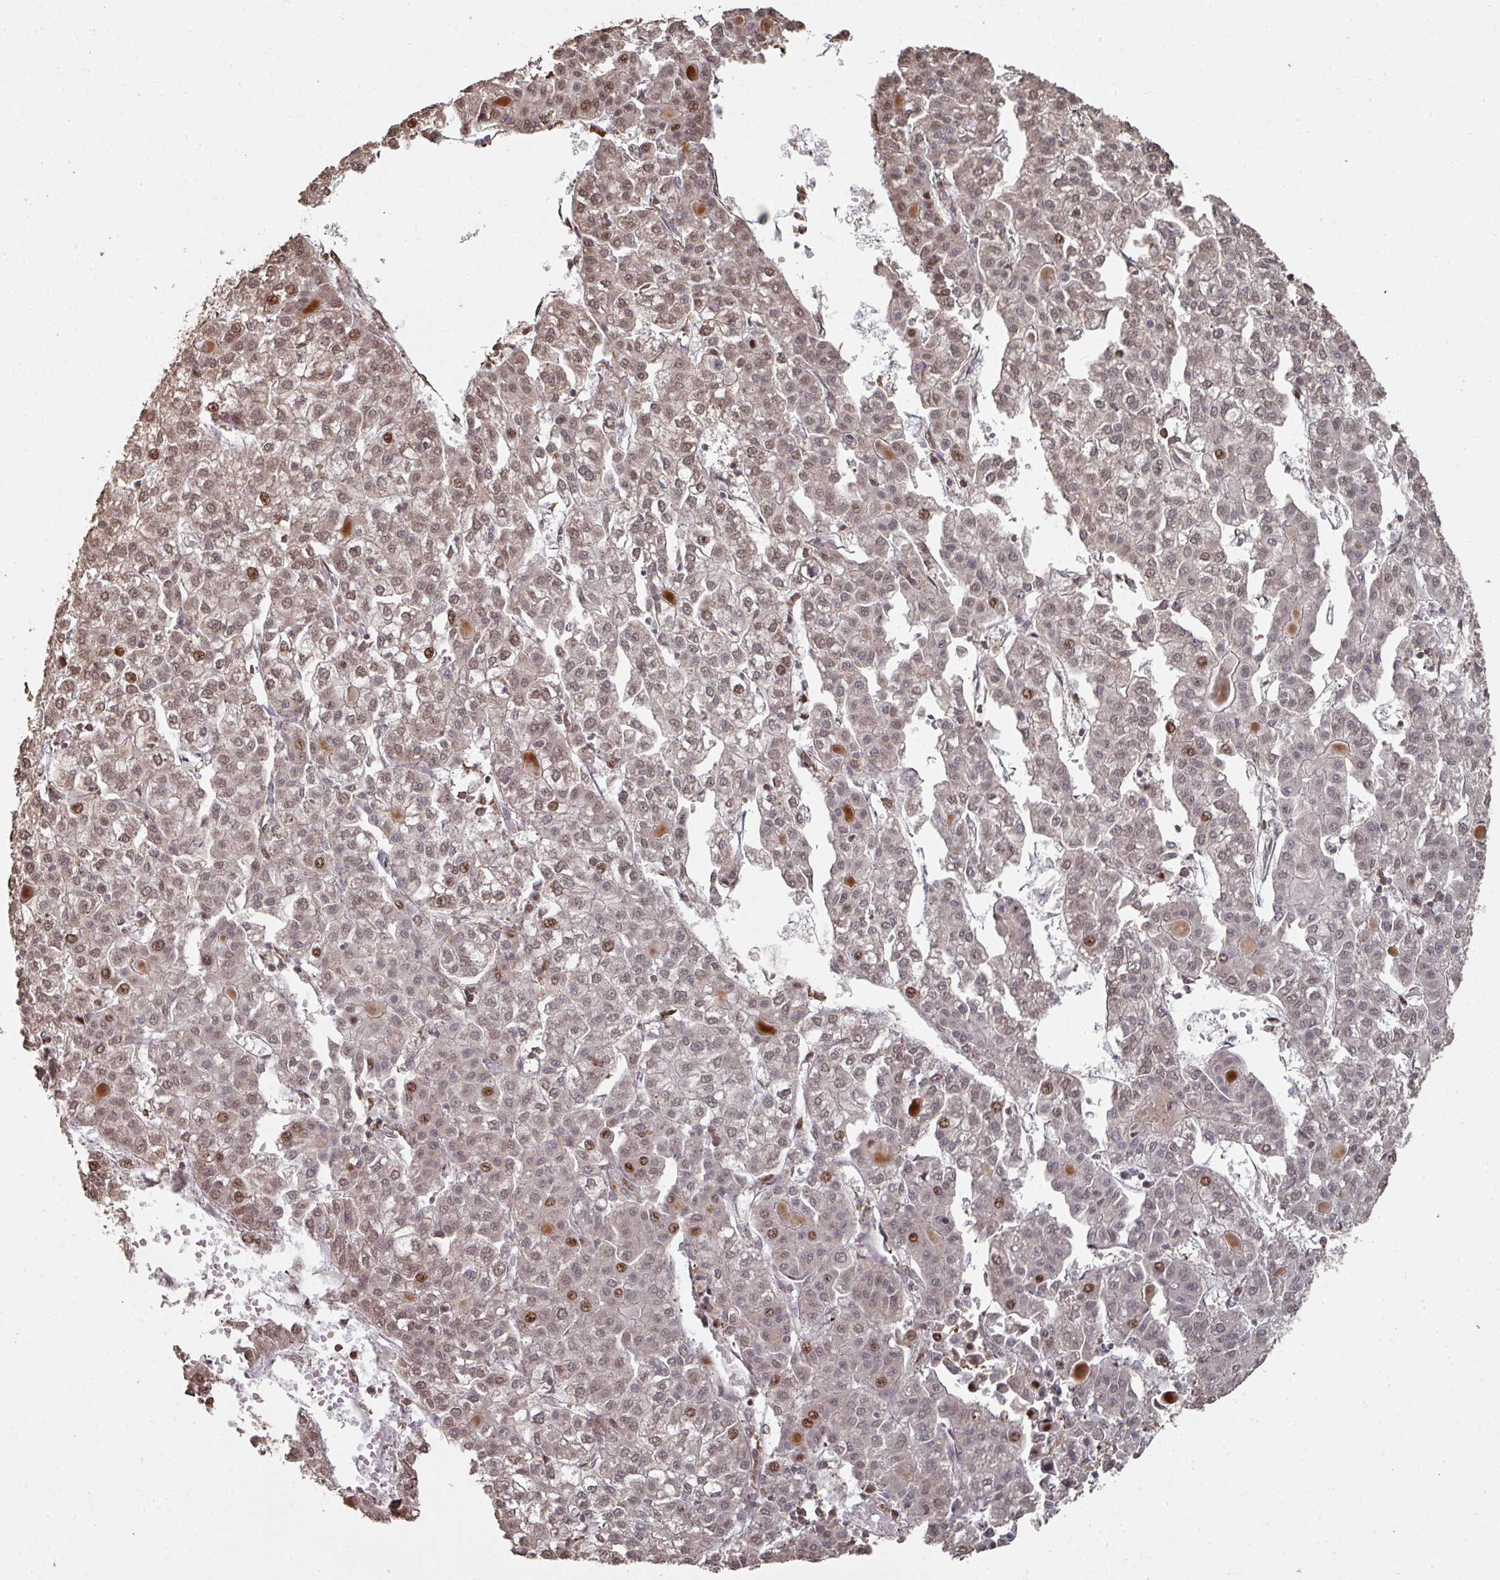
{"staining": {"intensity": "weak", "quantity": "25%-75%", "location": "cytoplasmic/membranous,nuclear"}, "tissue": "liver cancer", "cell_type": "Tumor cells", "image_type": "cancer", "snomed": [{"axis": "morphology", "description": "Carcinoma, Hepatocellular, NOS"}, {"axis": "topography", "description": "Liver"}], "caption": "IHC (DAB) staining of liver cancer (hepatocellular carcinoma) exhibits weak cytoplasmic/membranous and nuclear protein positivity in approximately 25%-75% of tumor cells.", "gene": "CA7", "patient": {"sex": "female", "age": 43}}